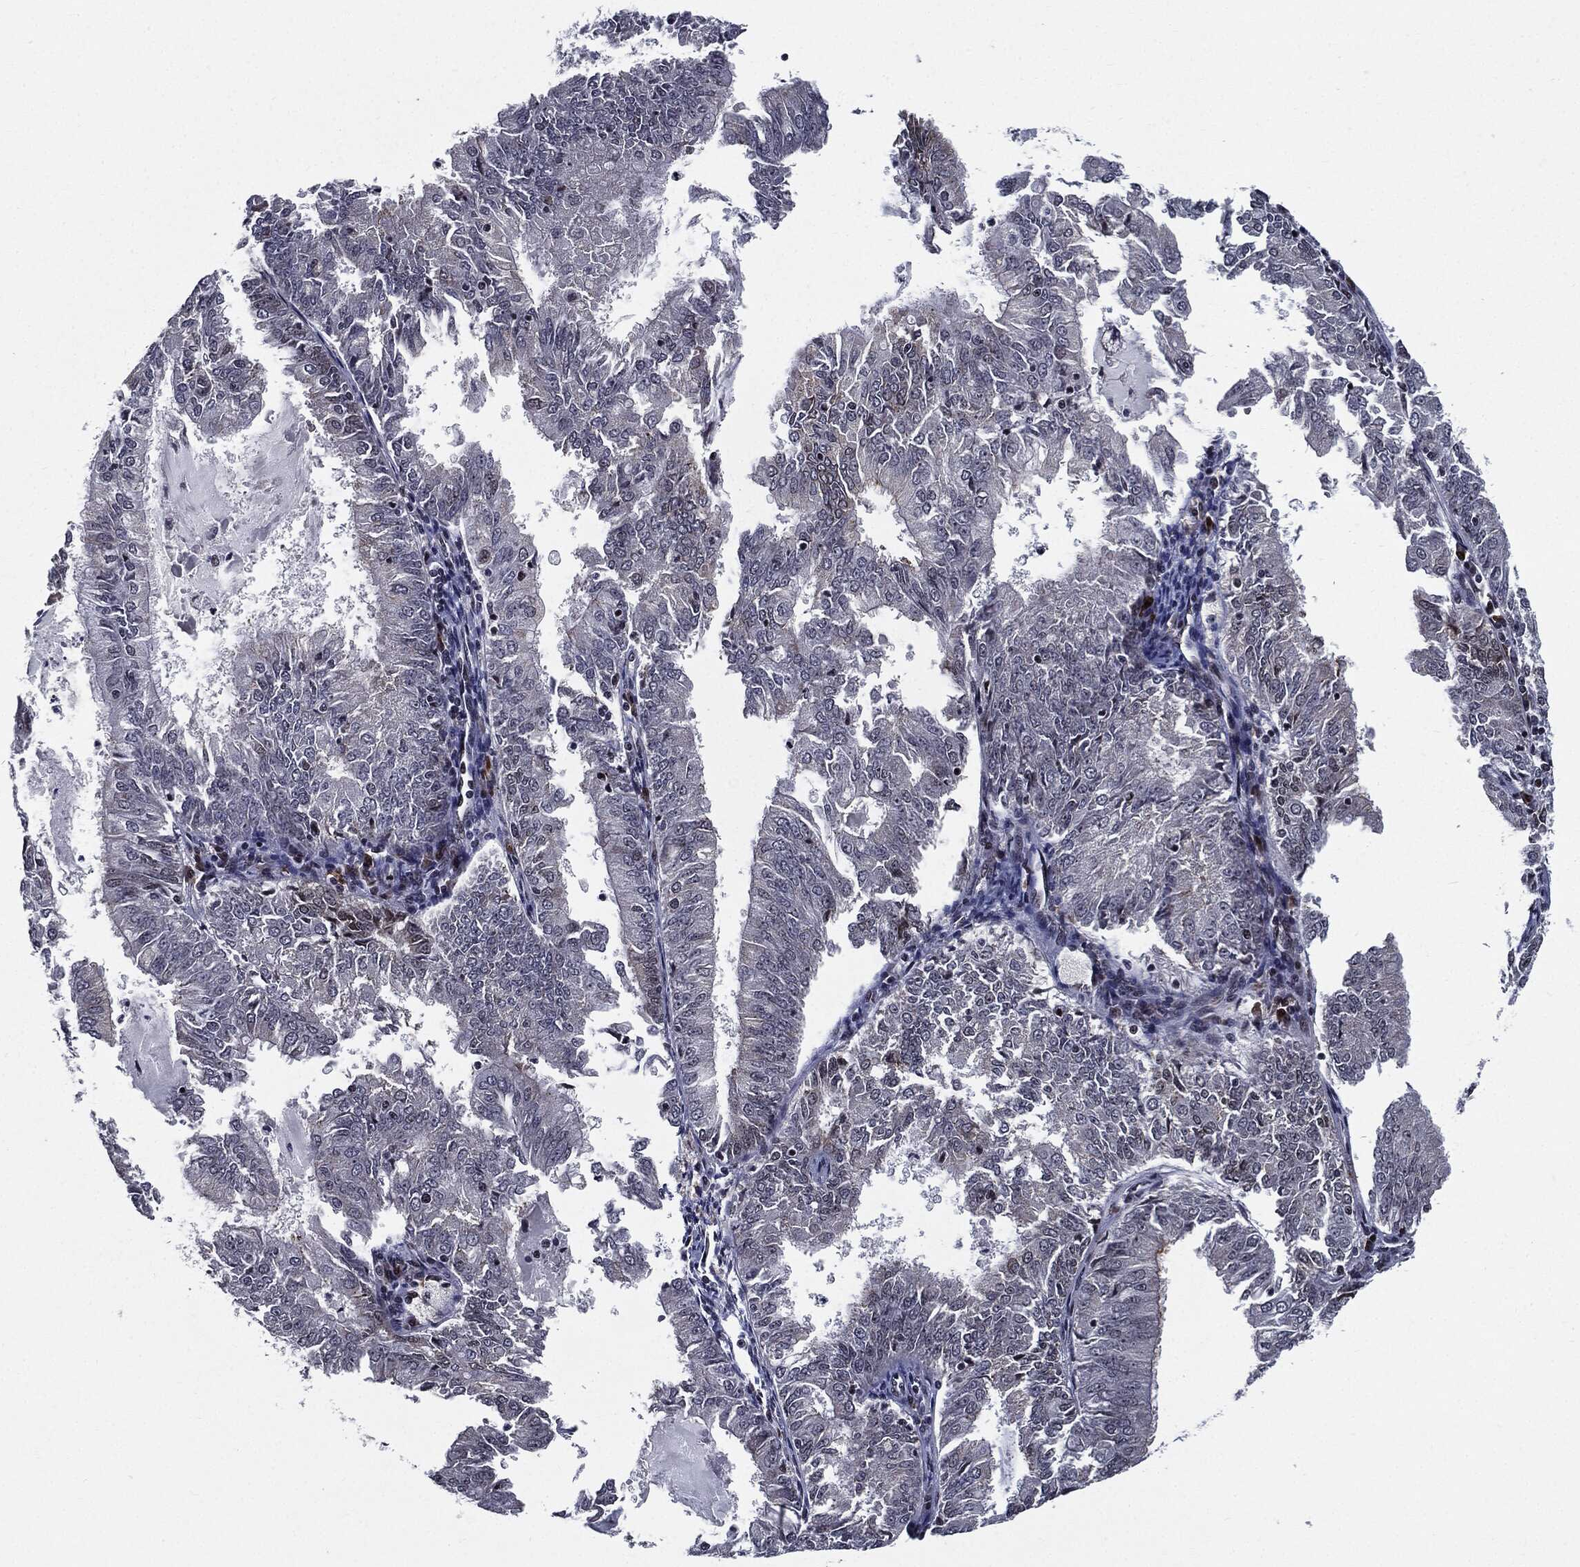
{"staining": {"intensity": "negative", "quantity": "none", "location": "none"}, "tissue": "endometrial cancer", "cell_type": "Tumor cells", "image_type": "cancer", "snomed": [{"axis": "morphology", "description": "Adenocarcinoma, NOS"}, {"axis": "topography", "description": "Endometrium"}], "caption": "This micrograph is of endometrial cancer (adenocarcinoma) stained with IHC to label a protein in brown with the nuclei are counter-stained blue. There is no expression in tumor cells. (Brightfield microscopy of DAB immunohistochemistry (IHC) at high magnification).", "gene": "ZFP91", "patient": {"sex": "female", "age": 57}}